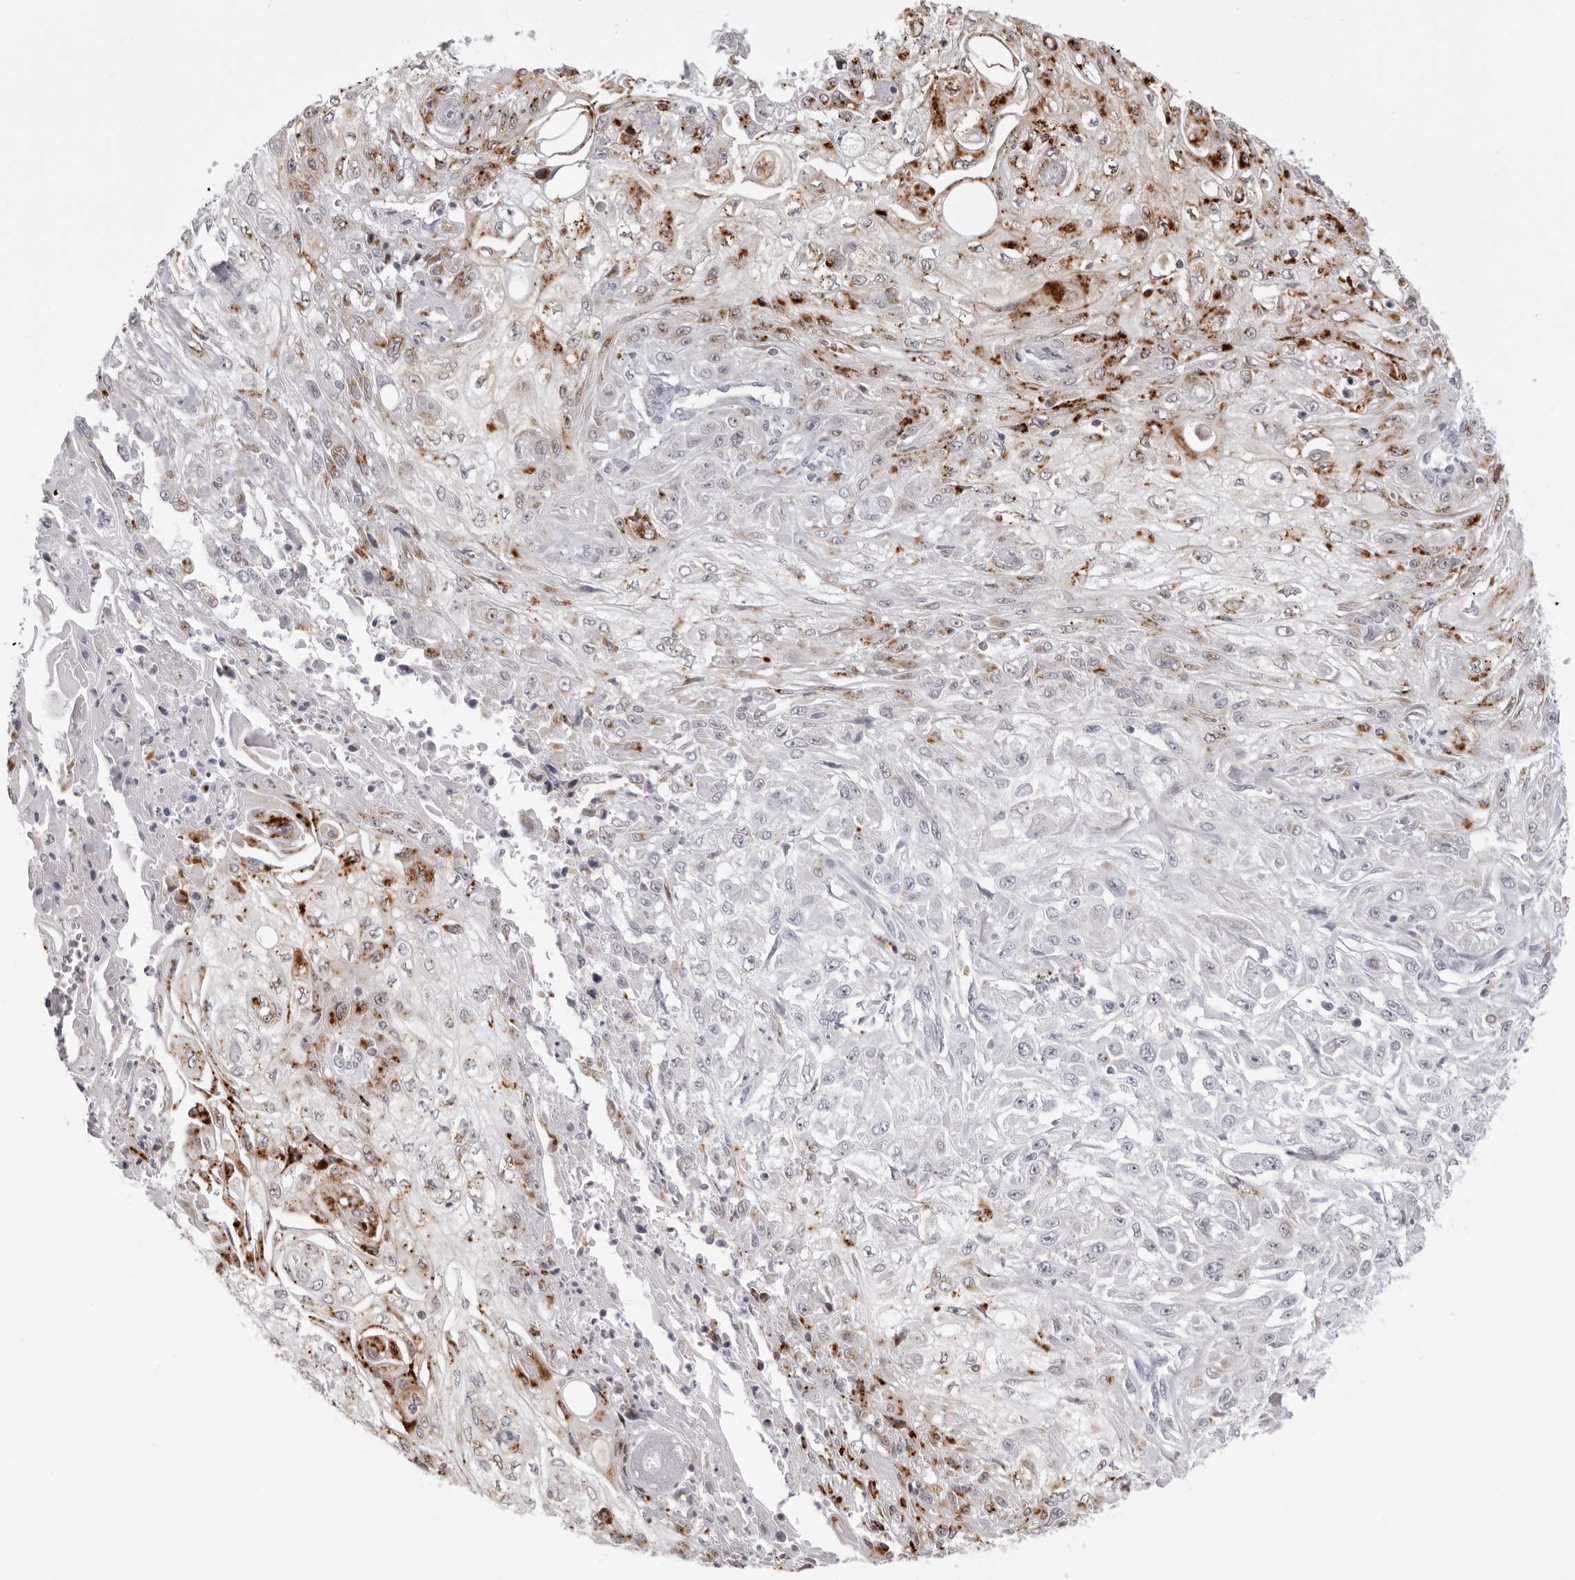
{"staining": {"intensity": "moderate", "quantity": "<25%", "location": "cytoplasmic/membranous"}, "tissue": "skin cancer", "cell_type": "Tumor cells", "image_type": "cancer", "snomed": [{"axis": "morphology", "description": "Squamous cell carcinoma, NOS"}, {"axis": "morphology", "description": "Squamous cell carcinoma, metastatic, NOS"}, {"axis": "topography", "description": "Skin"}, {"axis": "topography", "description": "Lymph node"}], "caption": "DAB immunohistochemical staining of human skin metastatic squamous cell carcinoma shows moderate cytoplasmic/membranous protein expression in approximately <25% of tumor cells. The protein is shown in brown color, while the nuclei are stained blue.", "gene": "IL25", "patient": {"sex": "male", "age": 75}}